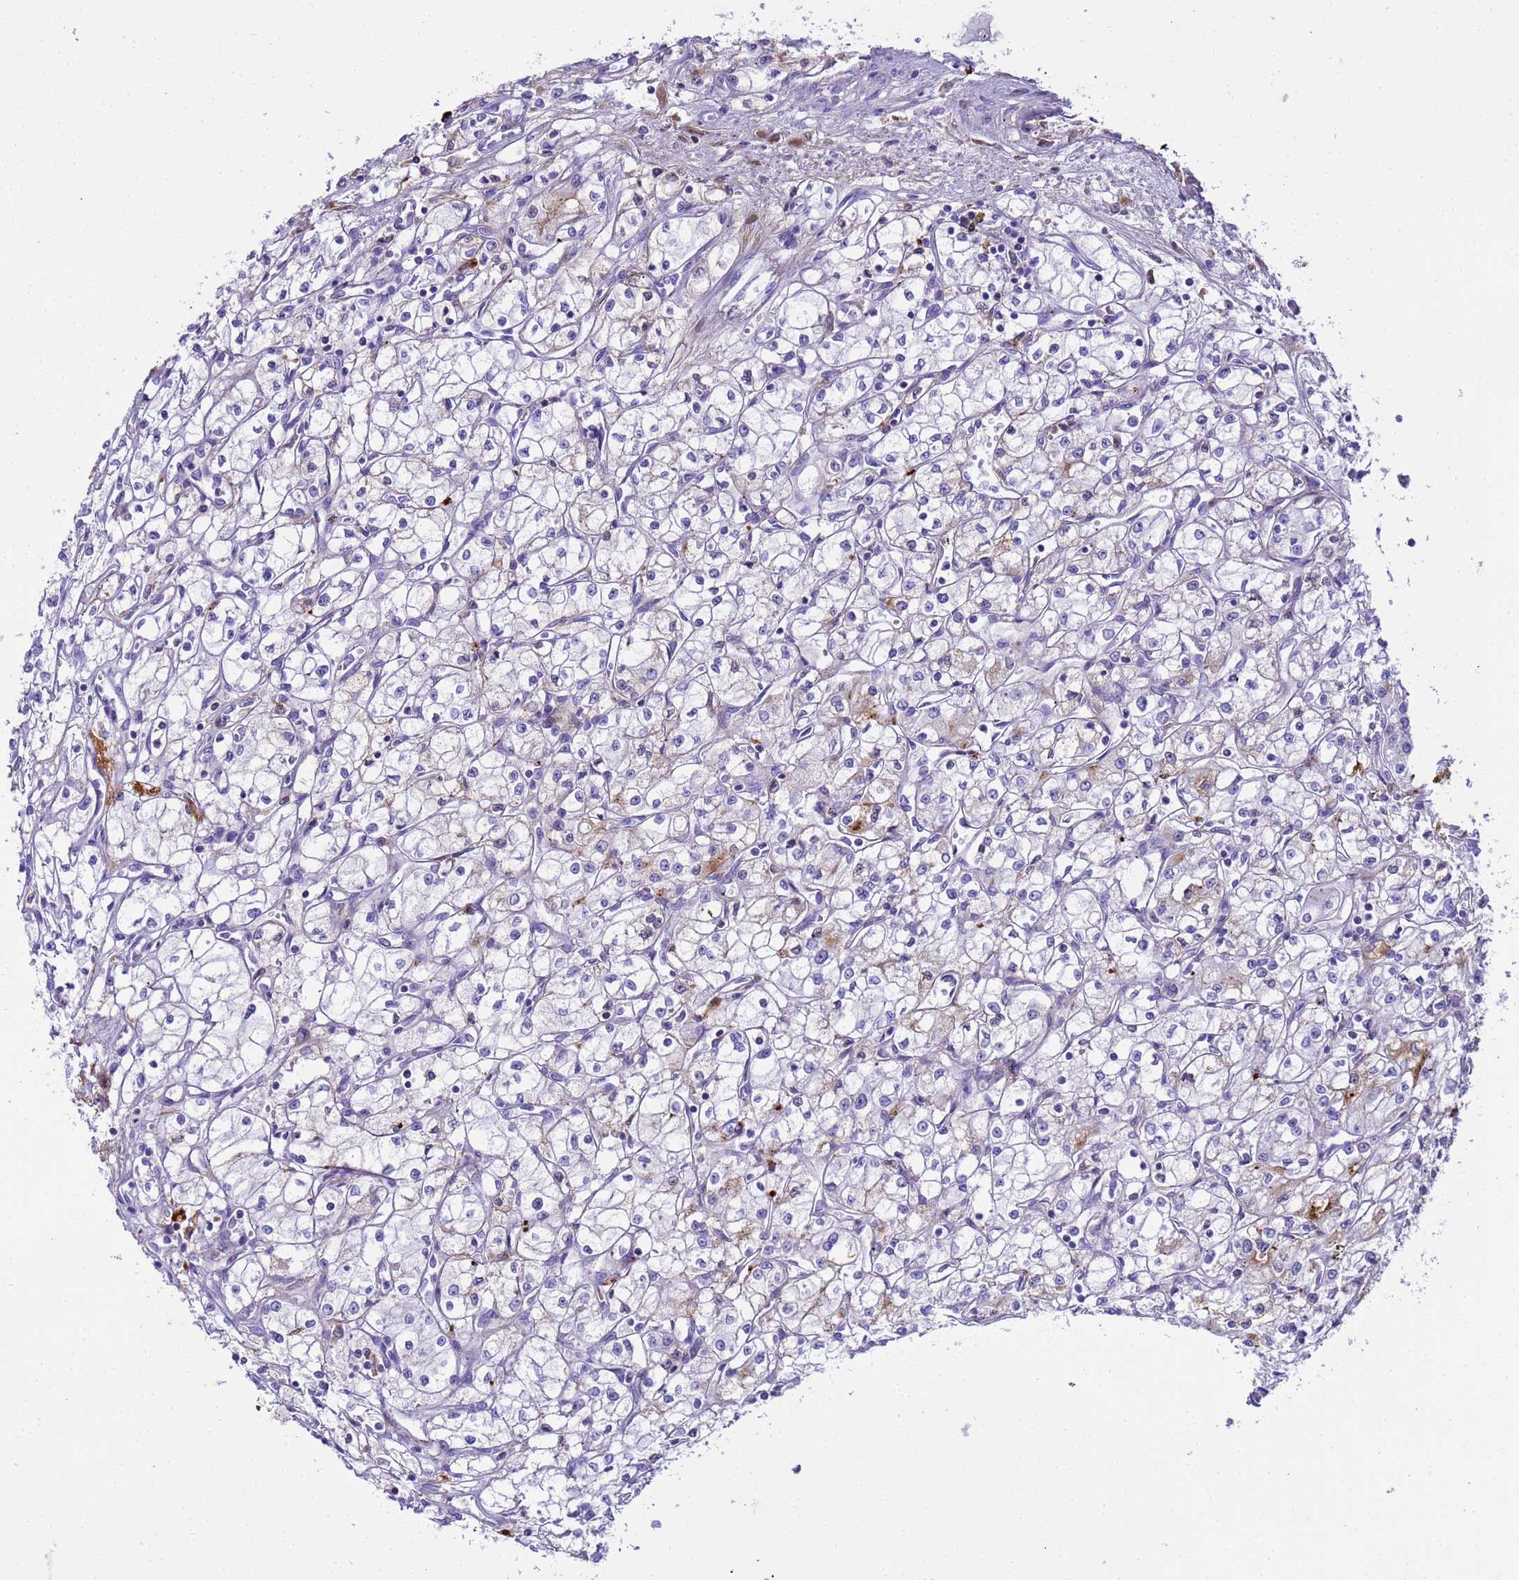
{"staining": {"intensity": "negative", "quantity": "none", "location": "none"}, "tissue": "renal cancer", "cell_type": "Tumor cells", "image_type": "cancer", "snomed": [{"axis": "morphology", "description": "Adenocarcinoma, NOS"}, {"axis": "topography", "description": "Kidney"}], "caption": "An IHC histopathology image of adenocarcinoma (renal) is shown. There is no staining in tumor cells of adenocarcinoma (renal).", "gene": "CFHR2", "patient": {"sex": "male", "age": 59}}